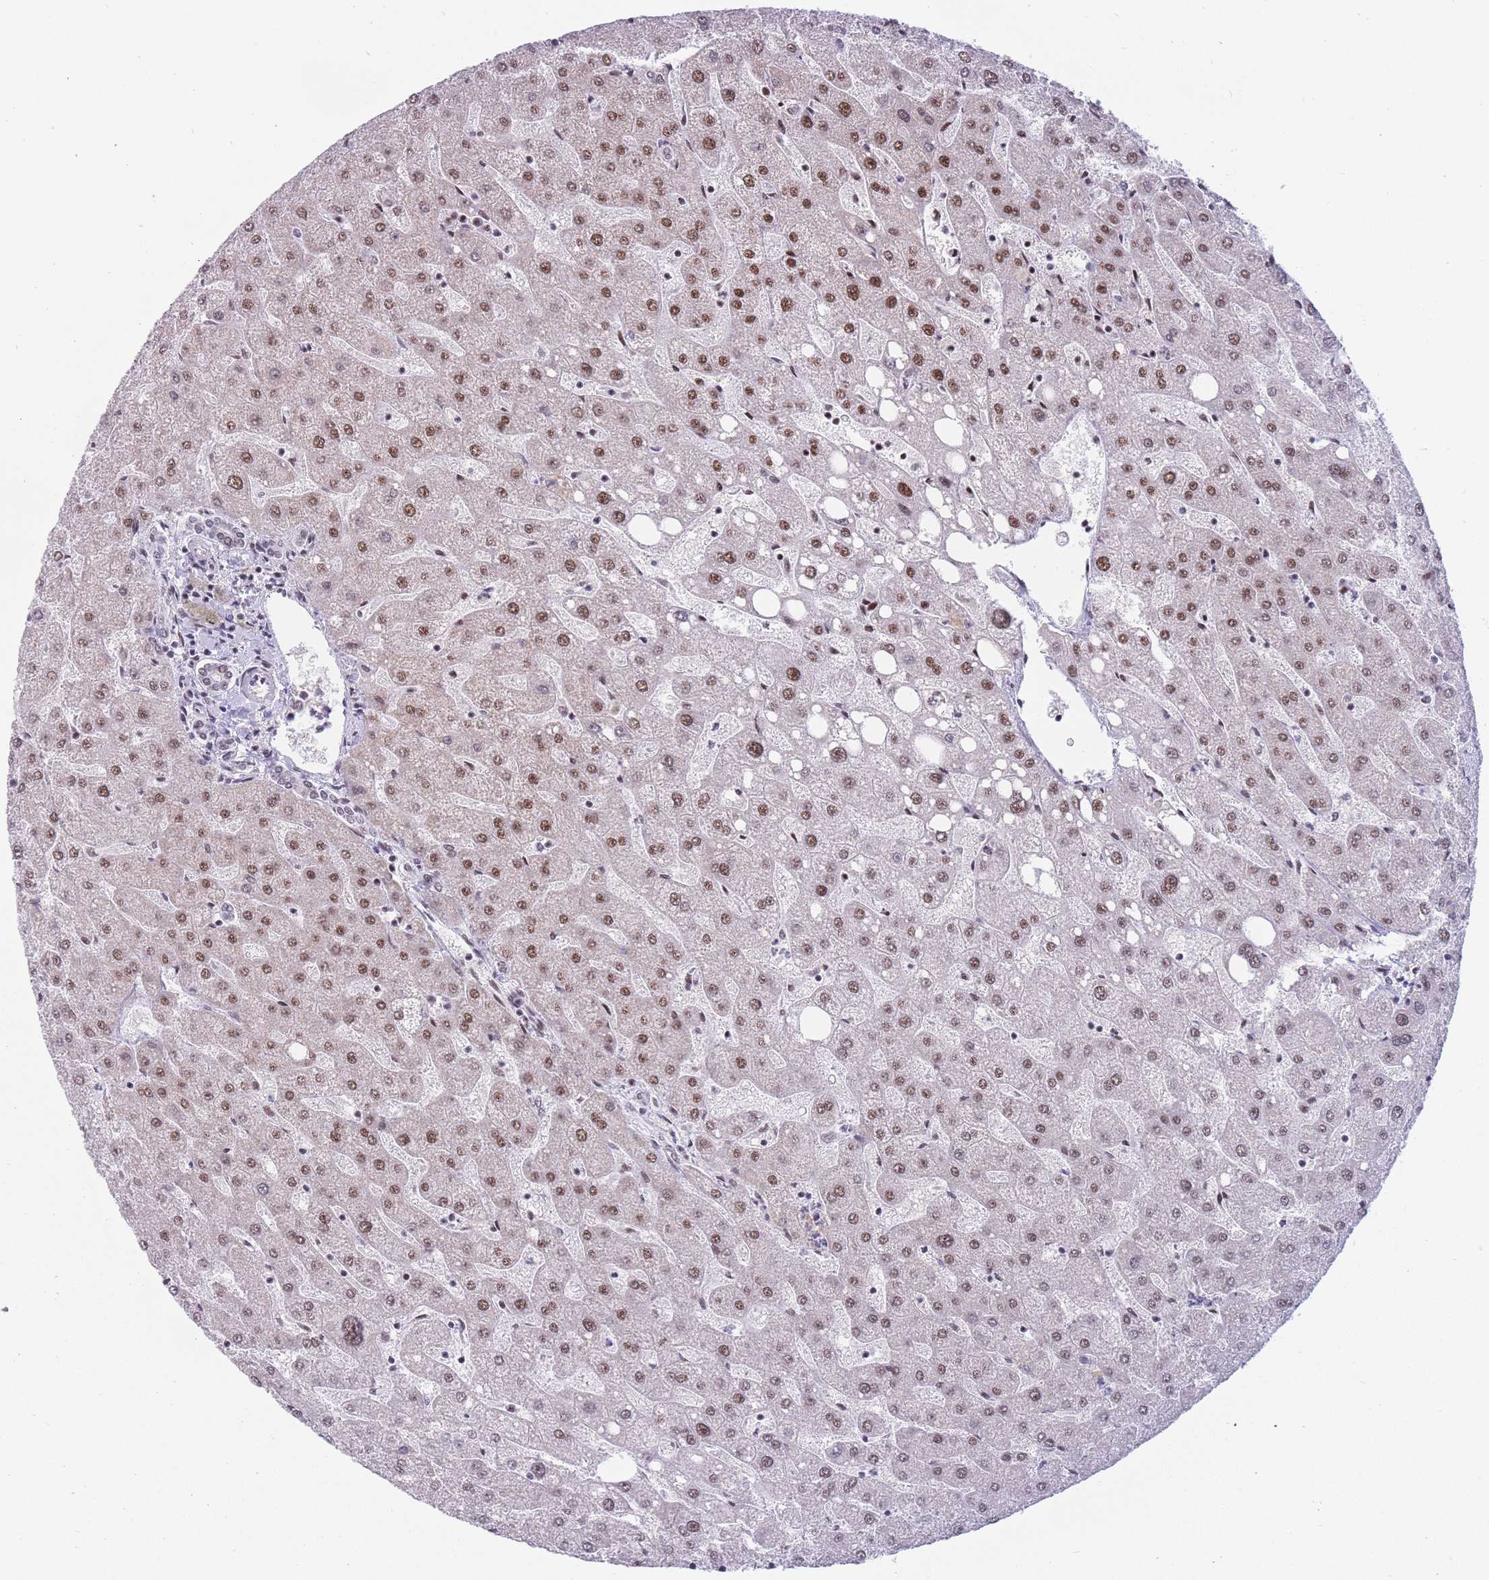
{"staining": {"intensity": "moderate", "quantity": "25%-75%", "location": "nuclear"}, "tissue": "liver", "cell_type": "Cholangiocytes", "image_type": "normal", "snomed": [{"axis": "morphology", "description": "Normal tissue, NOS"}, {"axis": "topography", "description": "Liver"}], "caption": "Immunohistochemistry histopathology image of normal human liver stained for a protein (brown), which displays medium levels of moderate nuclear staining in approximately 25%-75% of cholangiocytes.", "gene": "TMEM35B", "patient": {"sex": "male", "age": 67}}